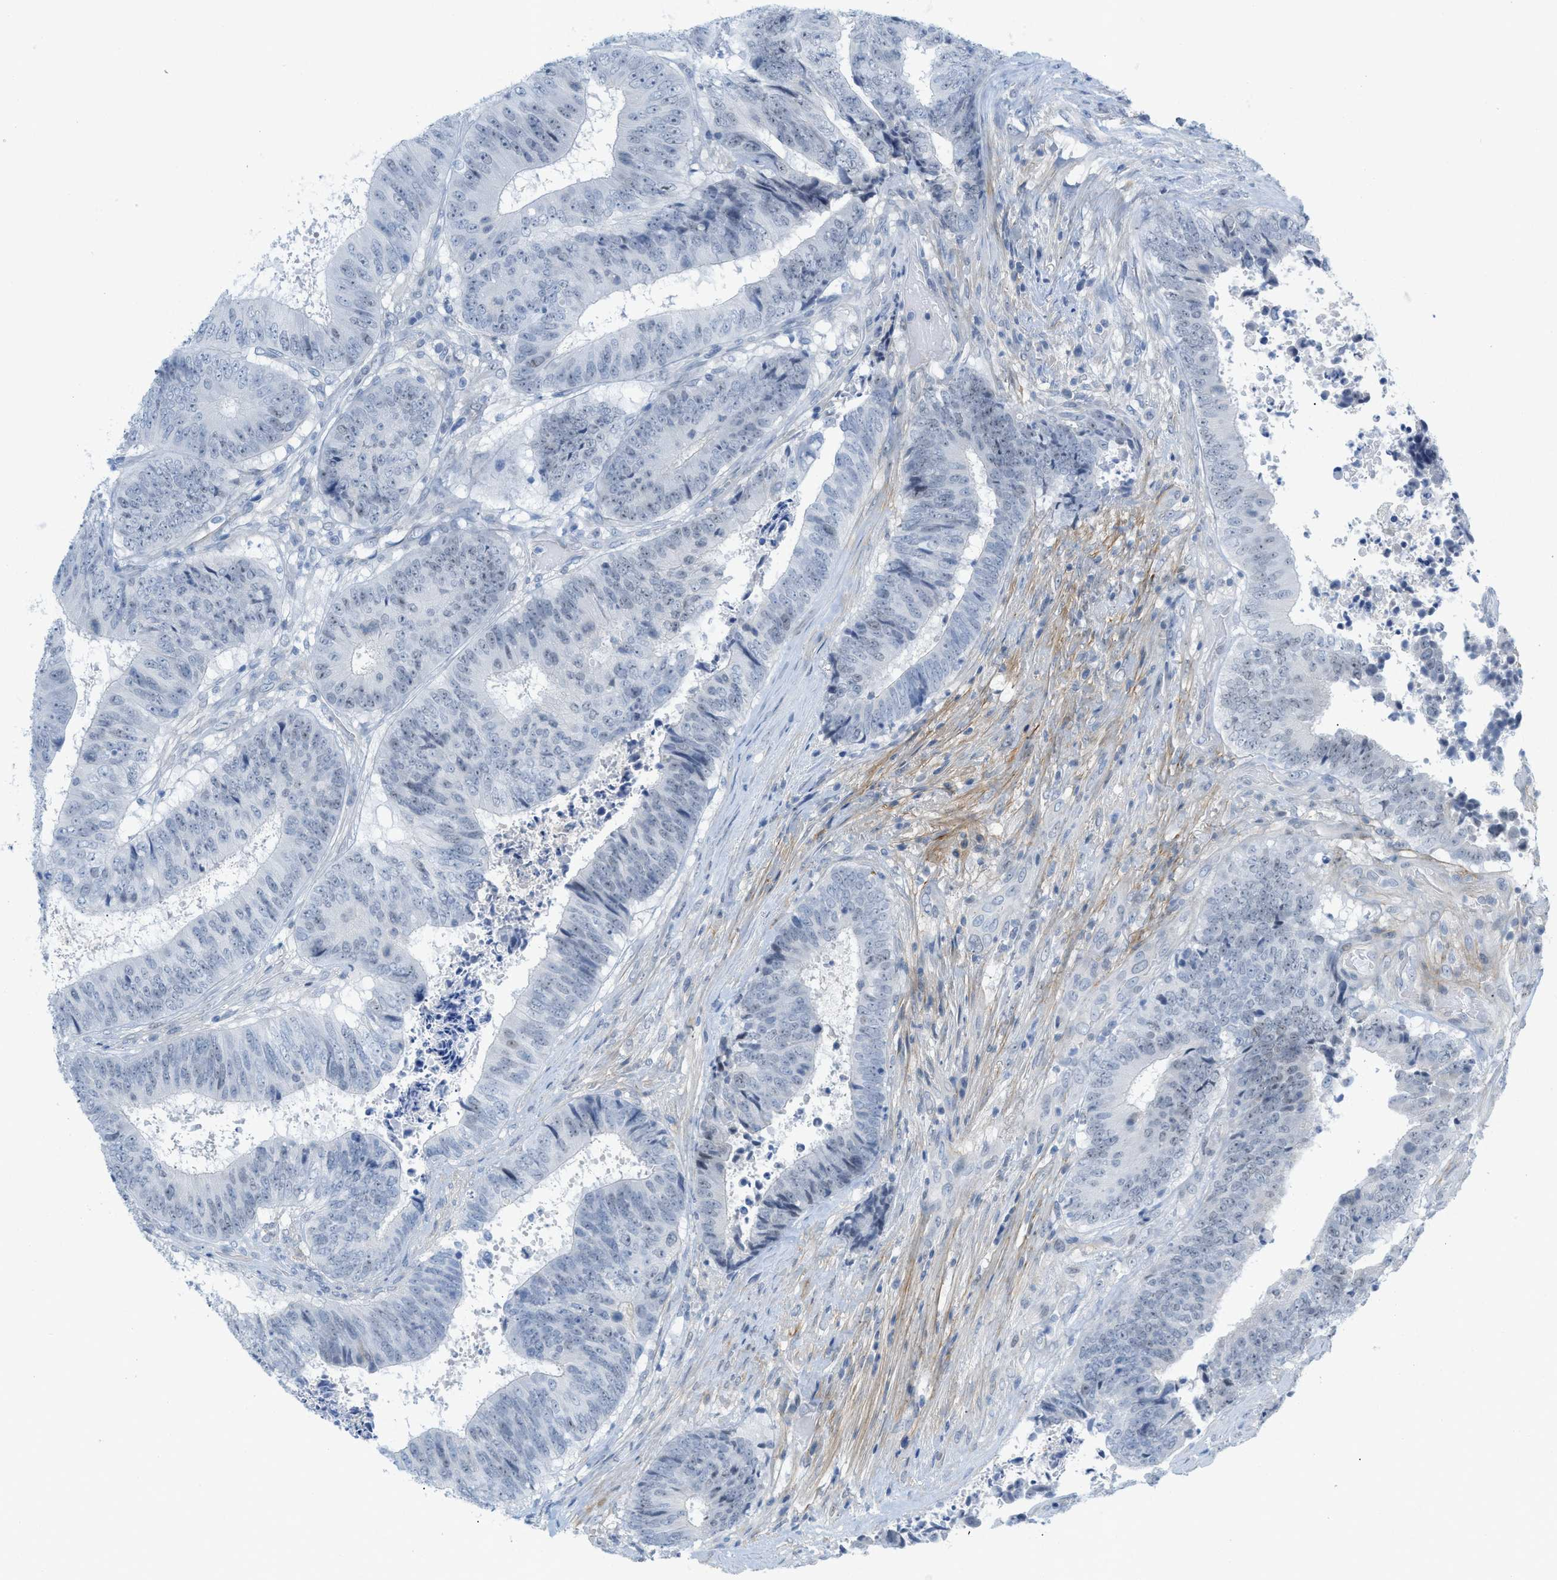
{"staining": {"intensity": "negative", "quantity": "none", "location": "none"}, "tissue": "colorectal cancer", "cell_type": "Tumor cells", "image_type": "cancer", "snomed": [{"axis": "morphology", "description": "Adenocarcinoma, NOS"}, {"axis": "topography", "description": "Rectum"}], "caption": "Immunohistochemistry micrograph of neoplastic tissue: human colorectal cancer (adenocarcinoma) stained with DAB (3,3'-diaminobenzidine) shows no significant protein expression in tumor cells.", "gene": "HLTF", "patient": {"sex": "male", "age": 72}}